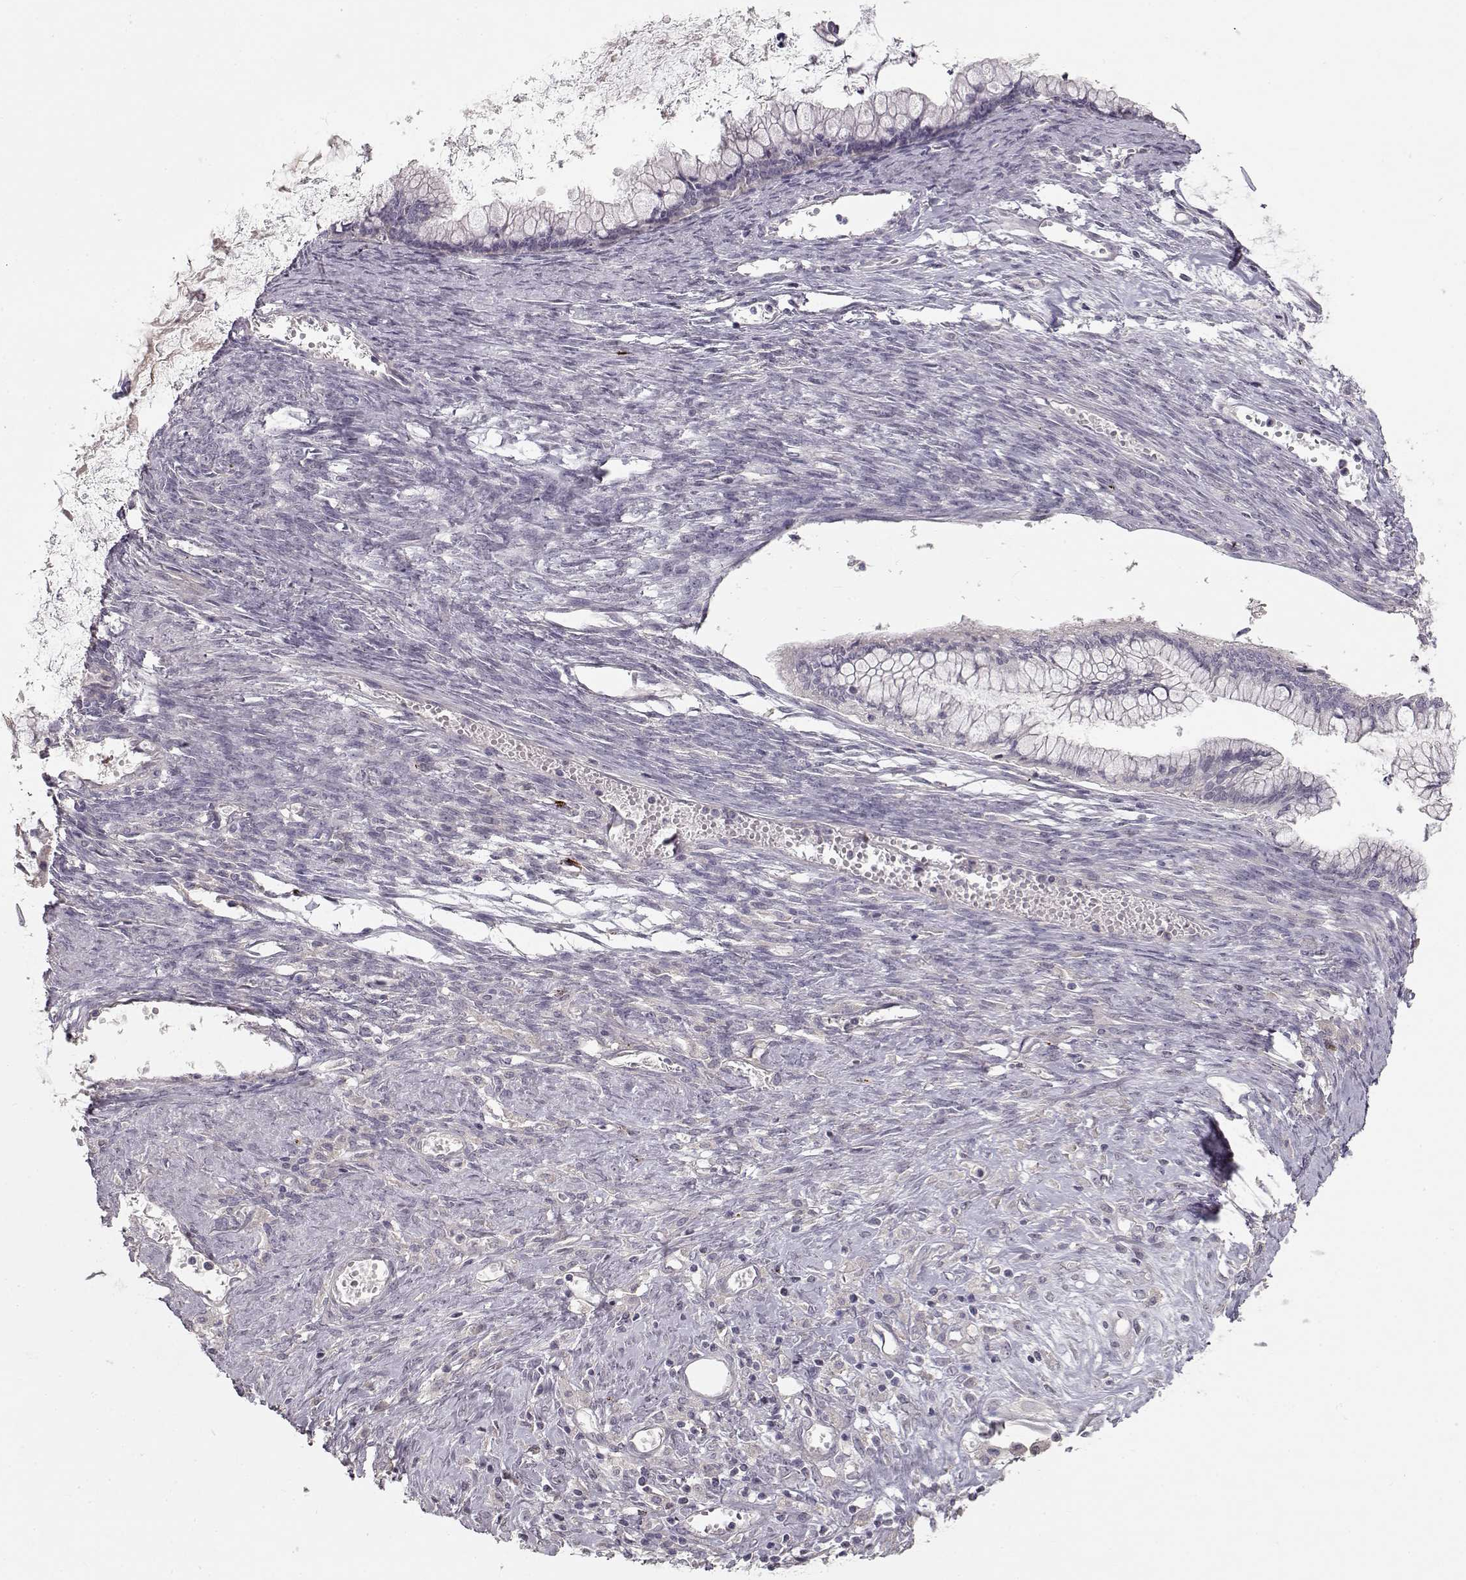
{"staining": {"intensity": "negative", "quantity": "none", "location": "none"}, "tissue": "ovarian cancer", "cell_type": "Tumor cells", "image_type": "cancer", "snomed": [{"axis": "morphology", "description": "Cystadenocarcinoma, mucinous, NOS"}, {"axis": "topography", "description": "Ovary"}], "caption": "Immunohistochemistry (IHC) photomicrograph of human ovarian mucinous cystadenocarcinoma stained for a protein (brown), which shows no expression in tumor cells.", "gene": "ARHGAP8", "patient": {"sex": "female", "age": 67}}